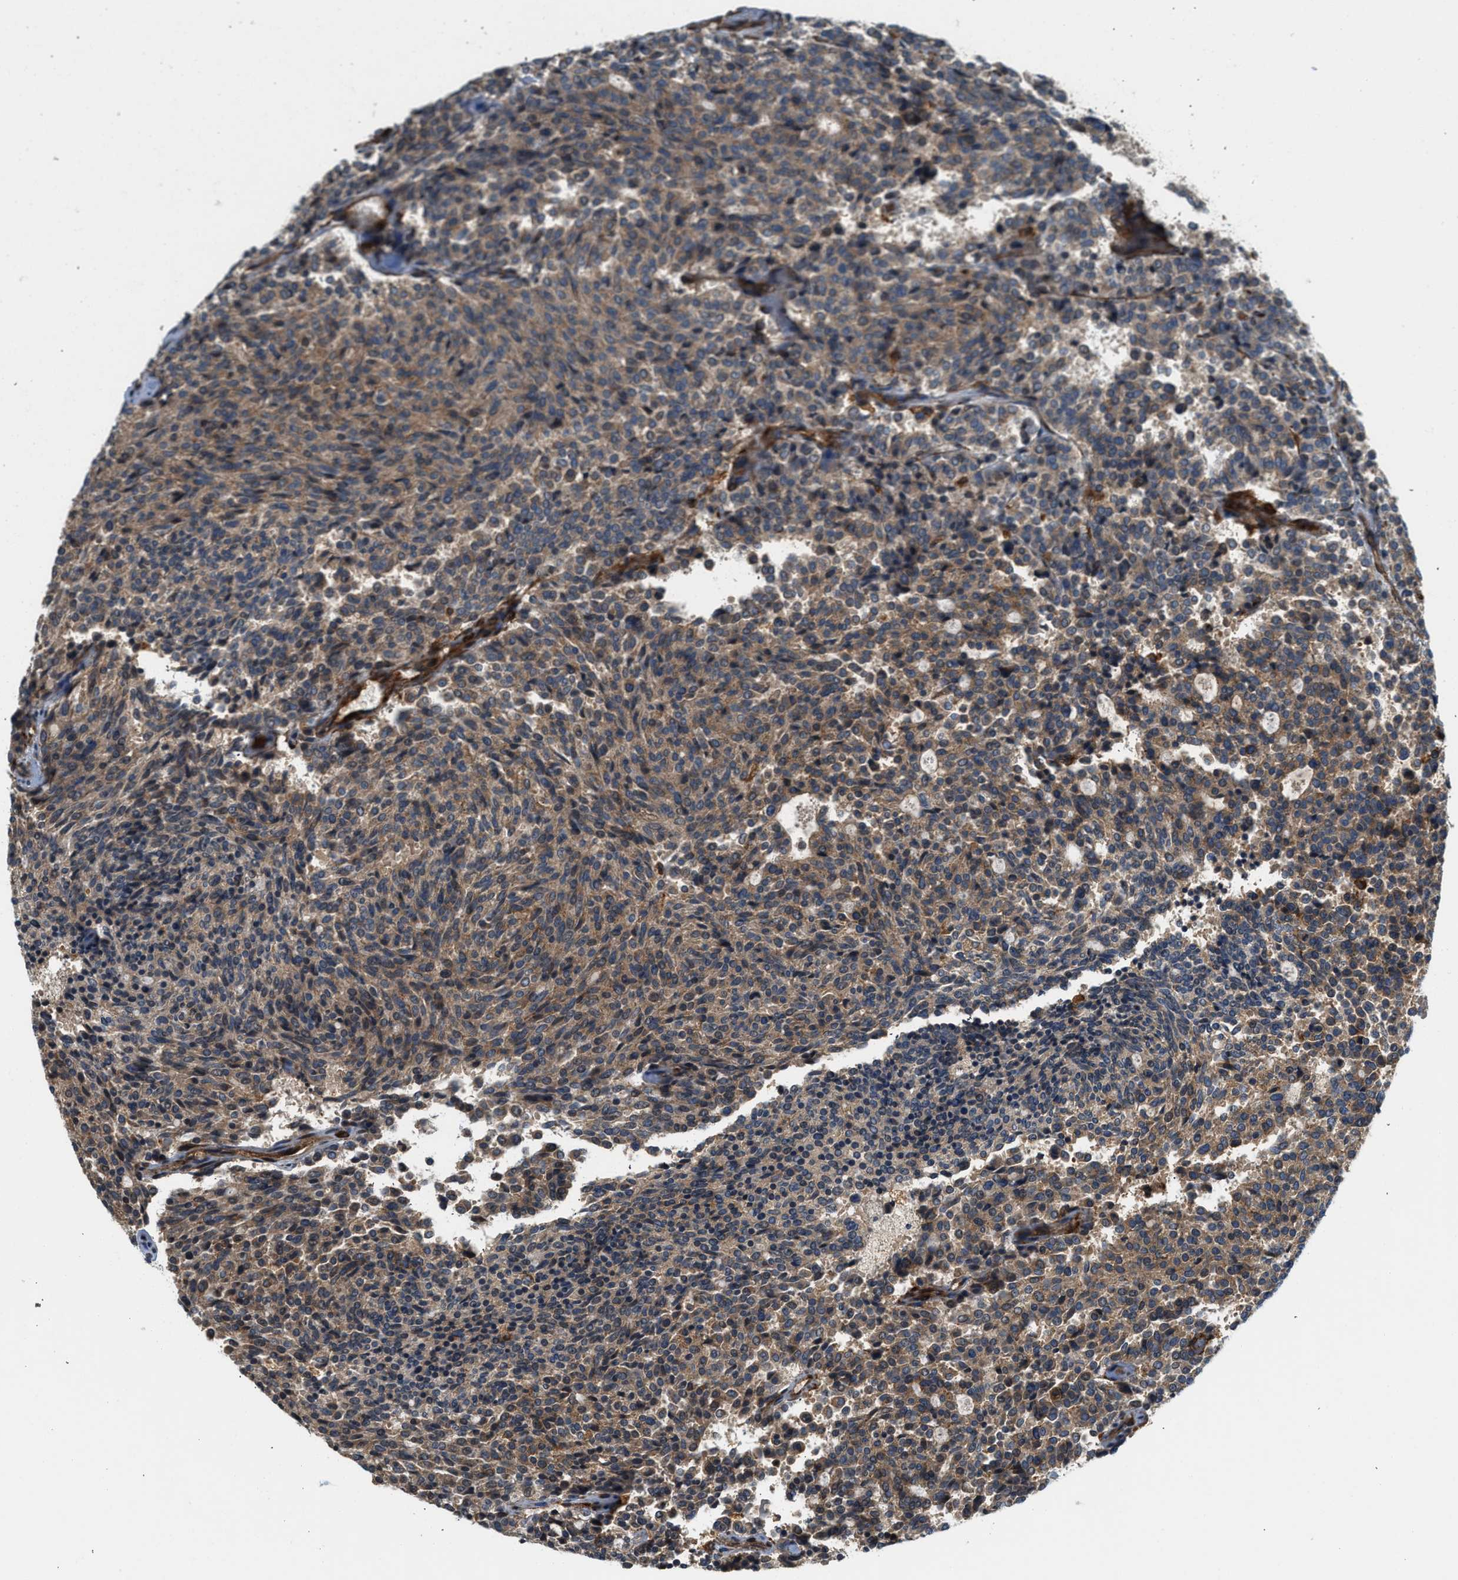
{"staining": {"intensity": "moderate", "quantity": ">75%", "location": "cytoplasmic/membranous"}, "tissue": "carcinoid", "cell_type": "Tumor cells", "image_type": "cancer", "snomed": [{"axis": "morphology", "description": "Carcinoid, malignant, NOS"}, {"axis": "topography", "description": "Pancreas"}], "caption": "Human carcinoid (malignant) stained with a protein marker shows moderate staining in tumor cells.", "gene": "HIP1", "patient": {"sex": "female", "age": 54}}